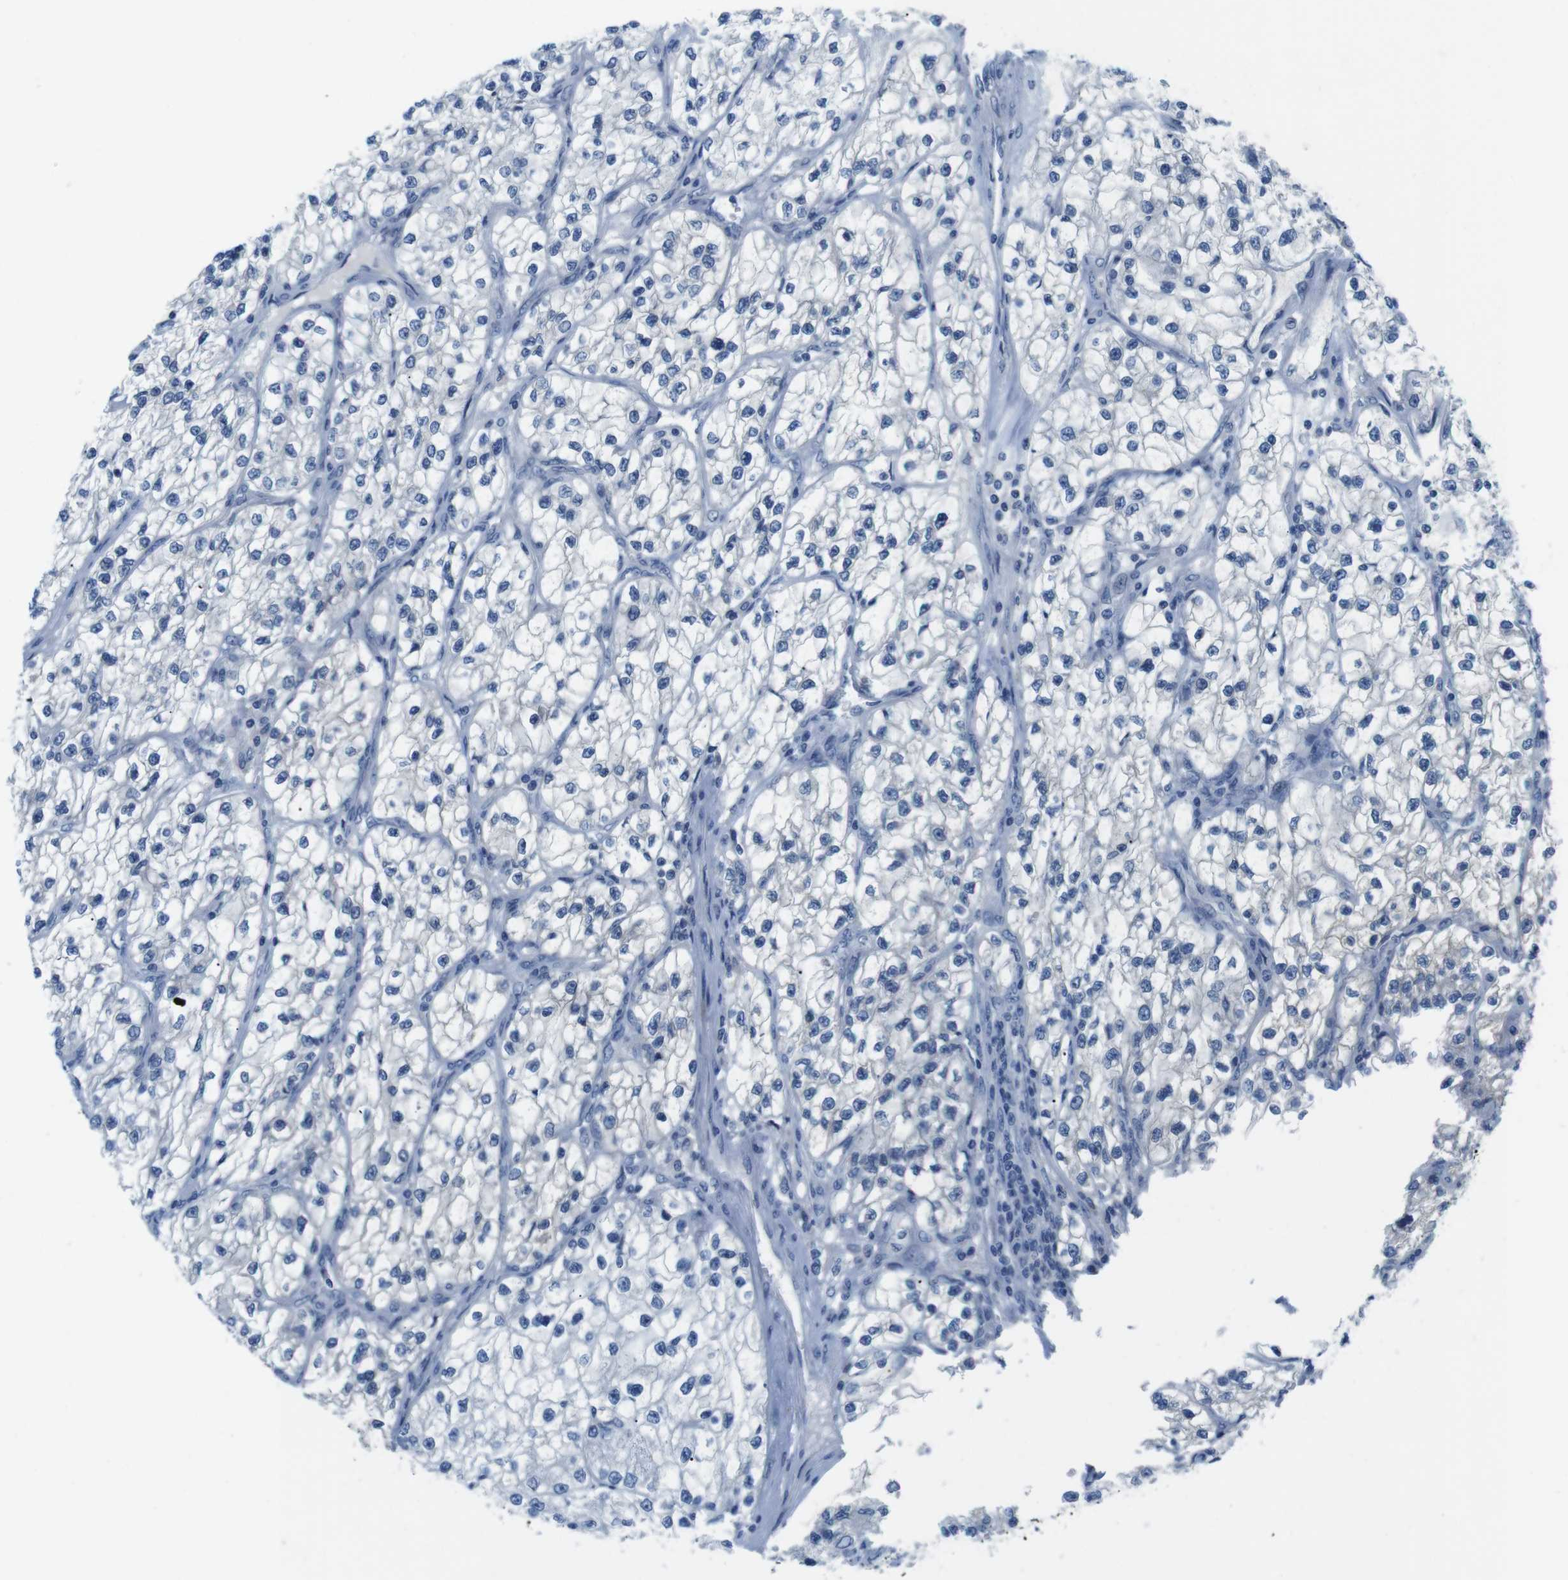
{"staining": {"intensity": "negative", "quantity": "none", "location": "none"}, "tissue": "renal cancer", "cell_type": "Tumor cells", "image_type": "cancer", "snomed": [{"axis": "morphology", "description": "Adenocarcinoma, NOS"}, {"axis": "topography", "description": "Kidney"}], "caption": "This is an immunohistochemistry (IHC) micrograph of renal cancer (adenocarcinoma). There is no expression in tumor cells.", "gene": "GOLGA2", "patient": {"sex": "female", "age": 57}}